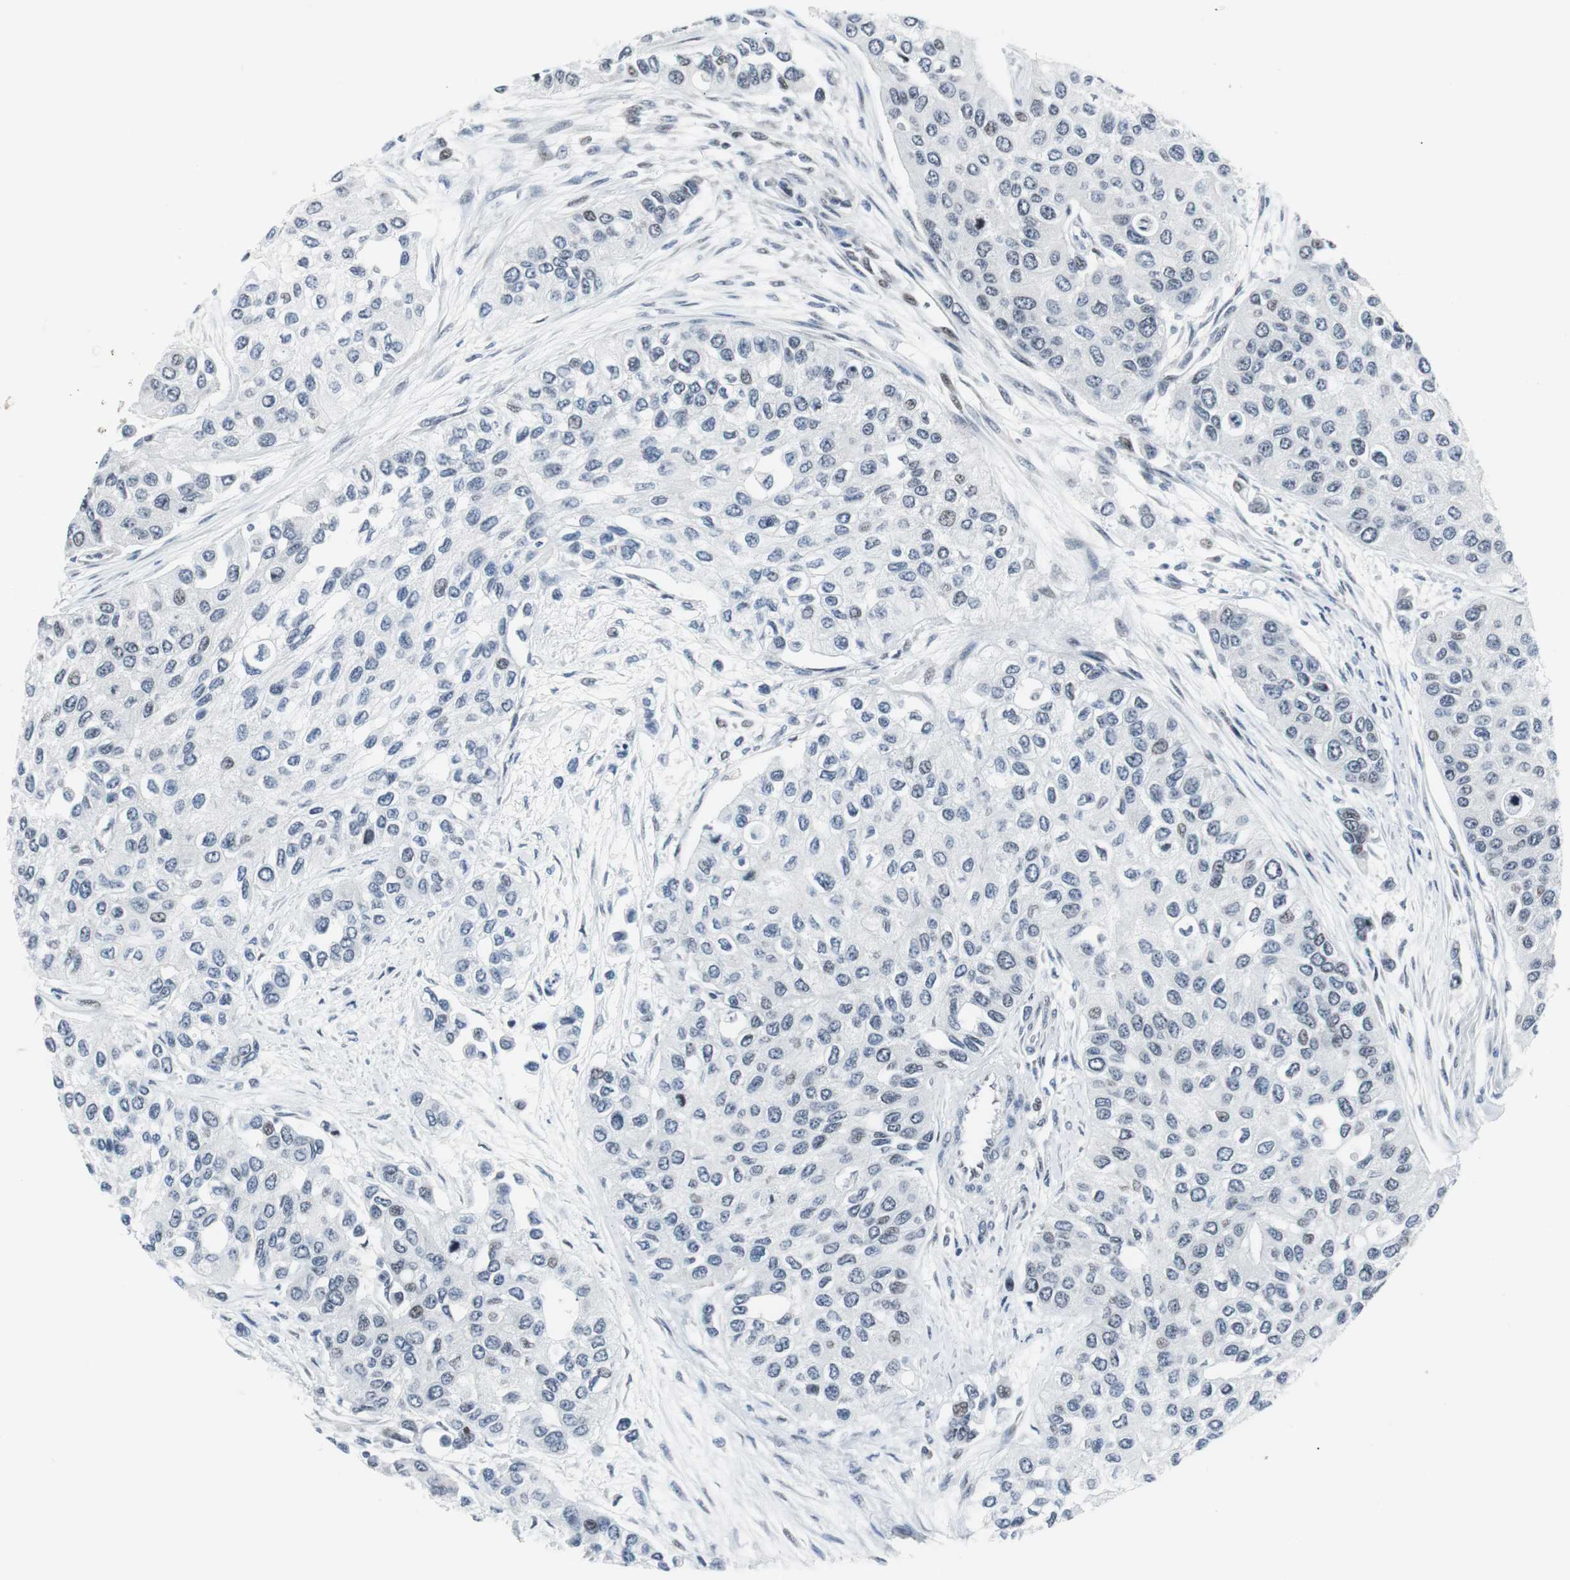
{"staining": {"intensity": "weak", "quantity": "<25%", "location": "nuclear"}, "tissue": "urothelial cancer", "cell_type": "Tumor cells", "image_type": "cancer", "snomed": [{"axis": "morphology", "description": "Urothelial carcinoma, High grade"}, {"axis": "topography", "description": "Urinary bladder"}], "caption": "IHC of human high-grade urothelial carcinoma reveals no expression in tumor cells. (DAB immunohistochemistry with hematoxylin counter stain).", "gene": "MTA1", "patient": {"sex": "female", "age": 56}}